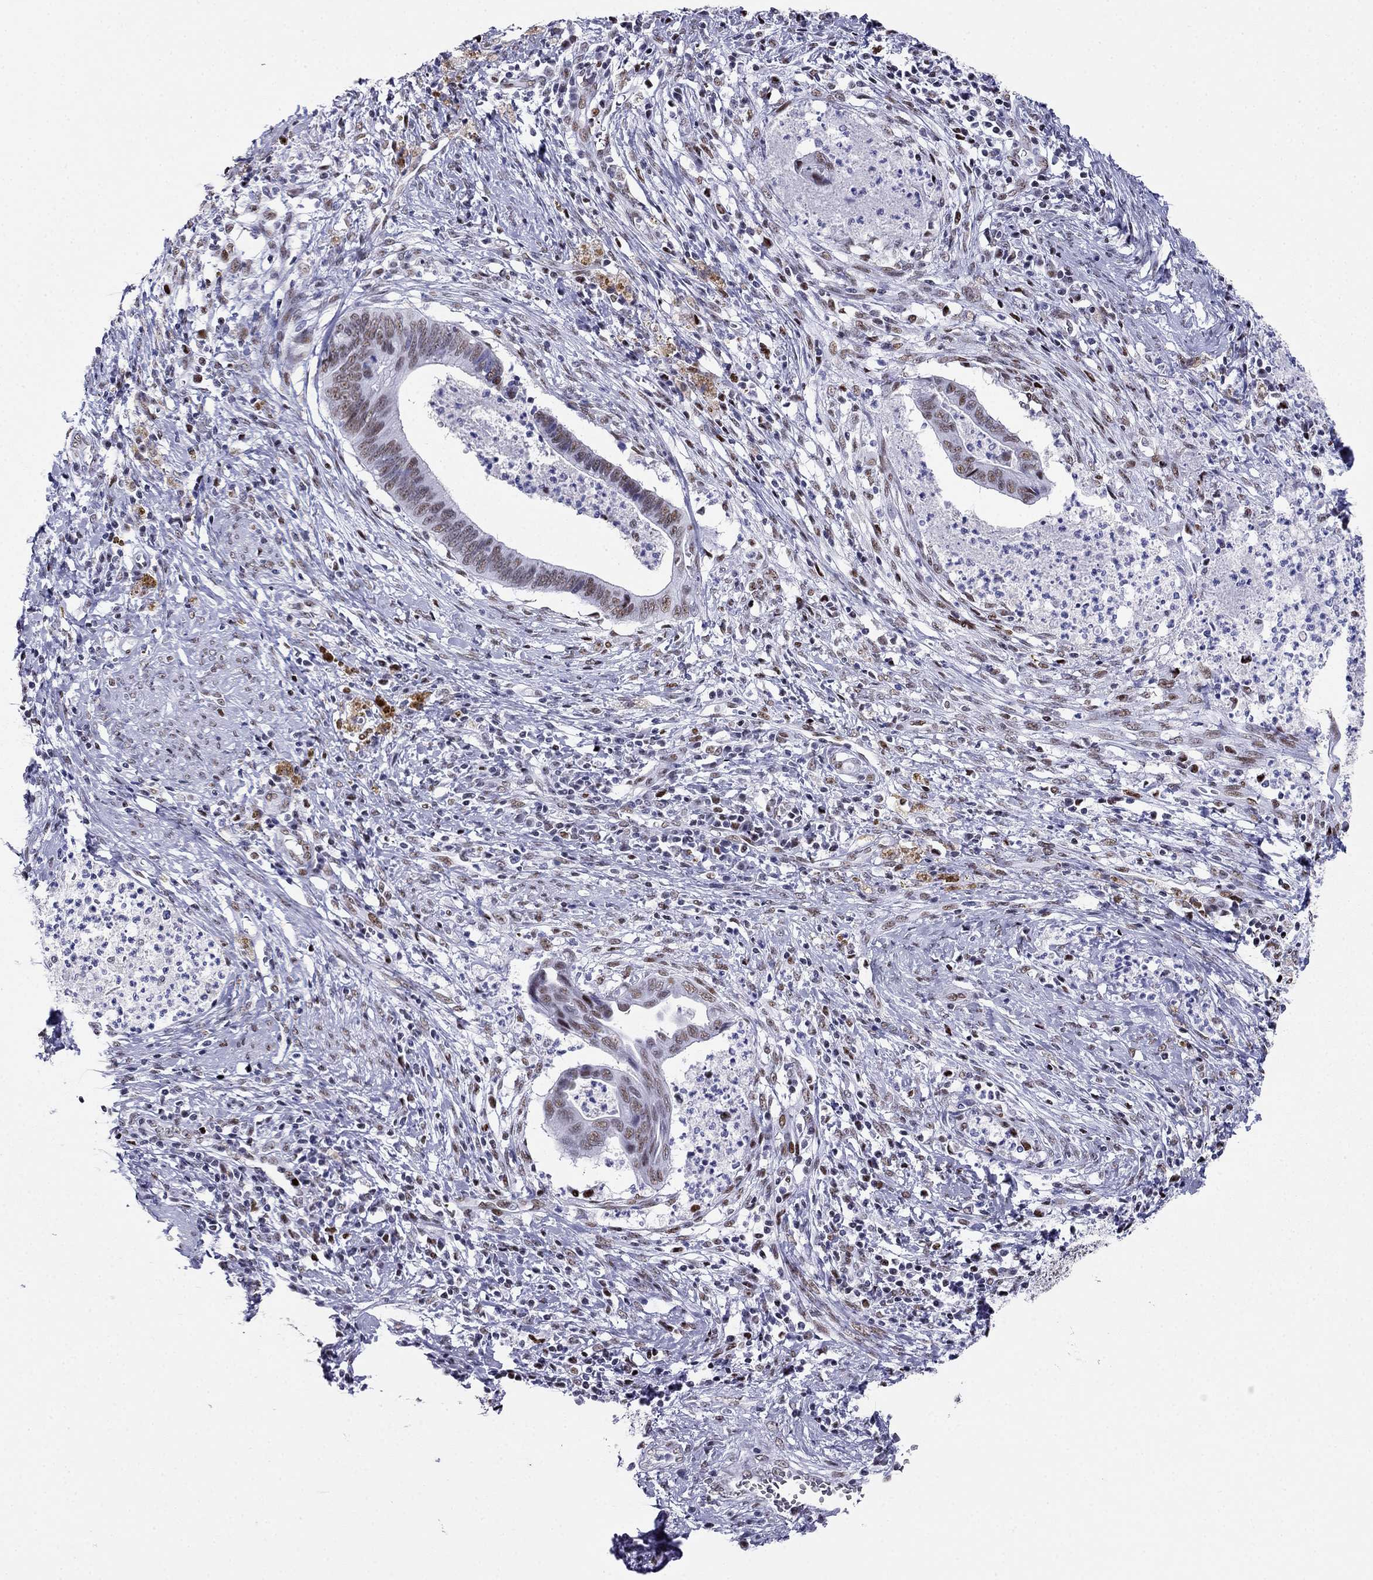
{"staining": {"intensity": "moderate", "quantity": "25%-75%", "location": "nuclear"}, "tissue": "cervical cancer", "cell_type": "Tumor cells", "image_type": "cancer", "snomed": [{"axis": "morphology", "description": "Adenocarcinoma, NOS"}, {"axis": "topography", "description": "Cervix"}], "caption": "This histopathology image shows immunohistochemistry staining of cervical adenocarcinoma, with medium moderate nuclear positivity in about 25%-75% of tumor cells.", "gene": "PPM1G", "patient": {"sex": "female", "age": 42}}